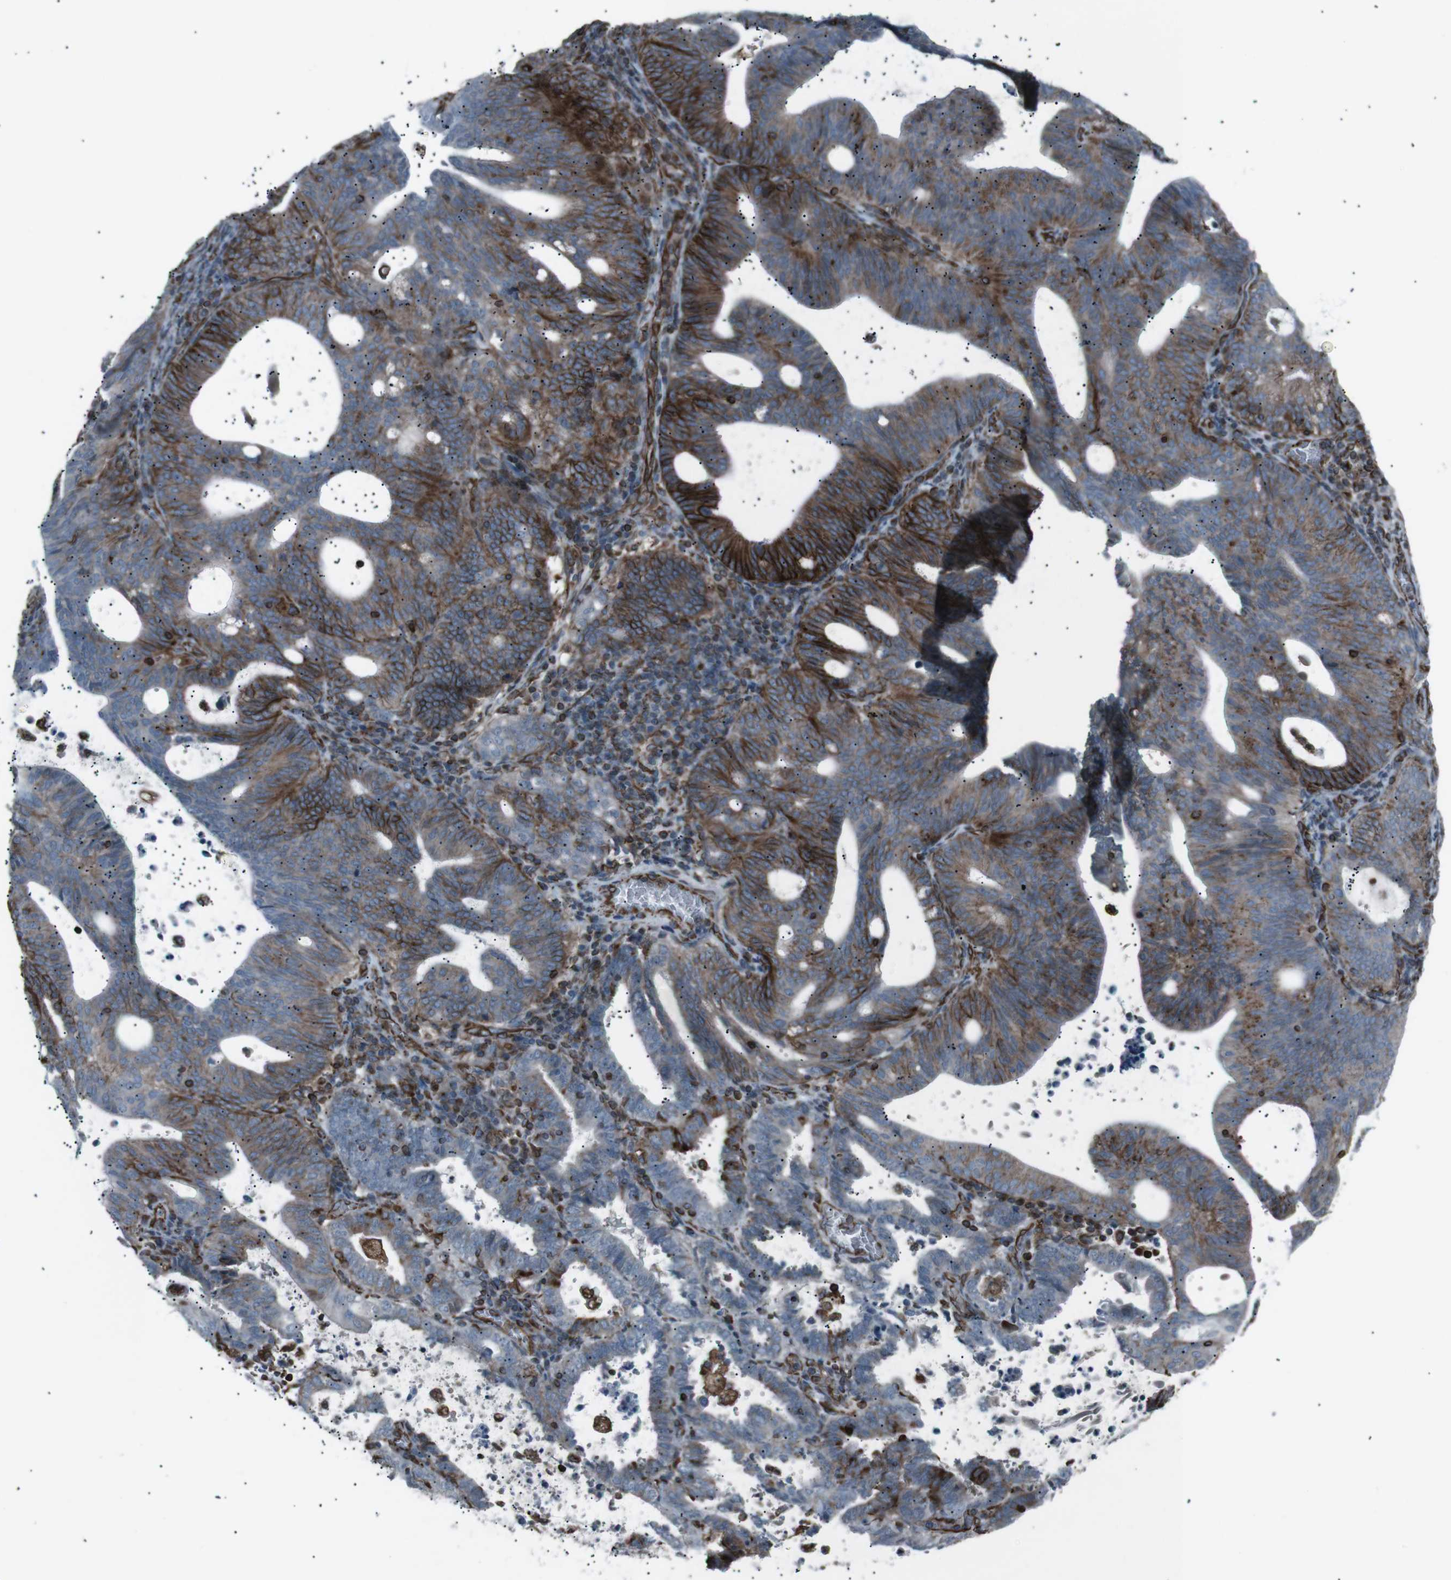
{"staining": {"intensity": "strong", "quantity": "25%-75%", "location": "cytoplasmic/membranous"}, "tissue": "endometrial cancer", "cell_type": "Tumor cells", "image_type": "cancer", "snomed": [{"axis": "morphology", "description": "Adenocarcinoma, NOS"}, {"axis": "topography", "description": "Uterus"}], "caption": "Endometrial cancer (adenocarcinoma) stained for a protein exhibits strong cytoplasmic/membranous positivity in tumor cells. Using DAB (brown) and hematoxylin (blue) stains, captured at high magnification using brightfield microscopy.", "gene": "TMEM141", "patient": {"sex": "female", "age": 83}}